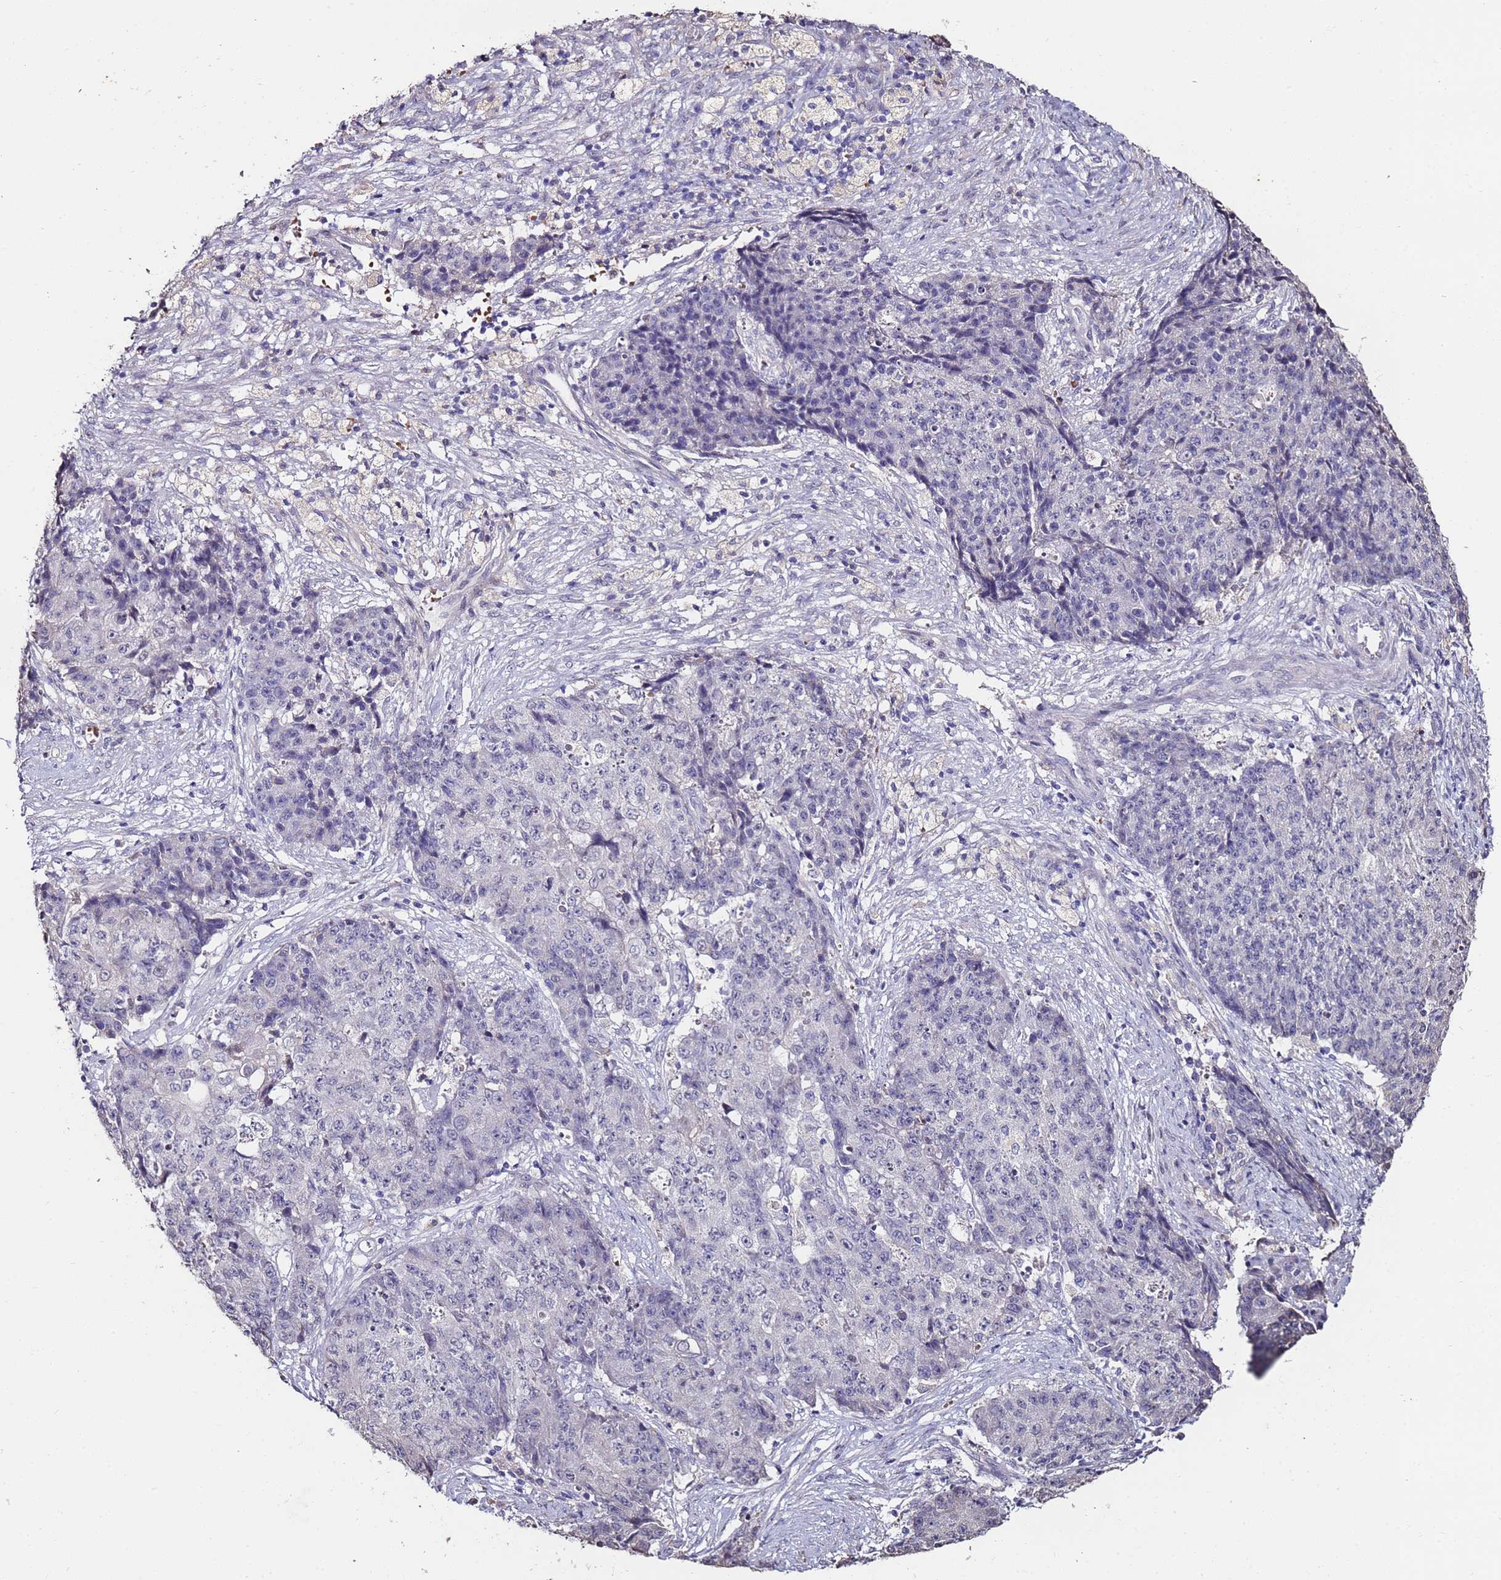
{"staining": {"intensity": "negative", "quantity": "none", "location": "none"}, "tissue": "ovarian cancer", "cell_type": "Tumor cells", "image_type": "cancer", "snomed": [{"axis": "morphology", "description": "Carcinoma, endometroid"}, {"axis": "topography", "description": "Ovary"}], "caption": "A high-resolution histopathology image shows immunohistochemistry staining of ovarian endometroid carcinoma, which shows no significant expression in tumor cells.", "gene": "C3orf80", "patient": {"sex": "female", "age": 42}}